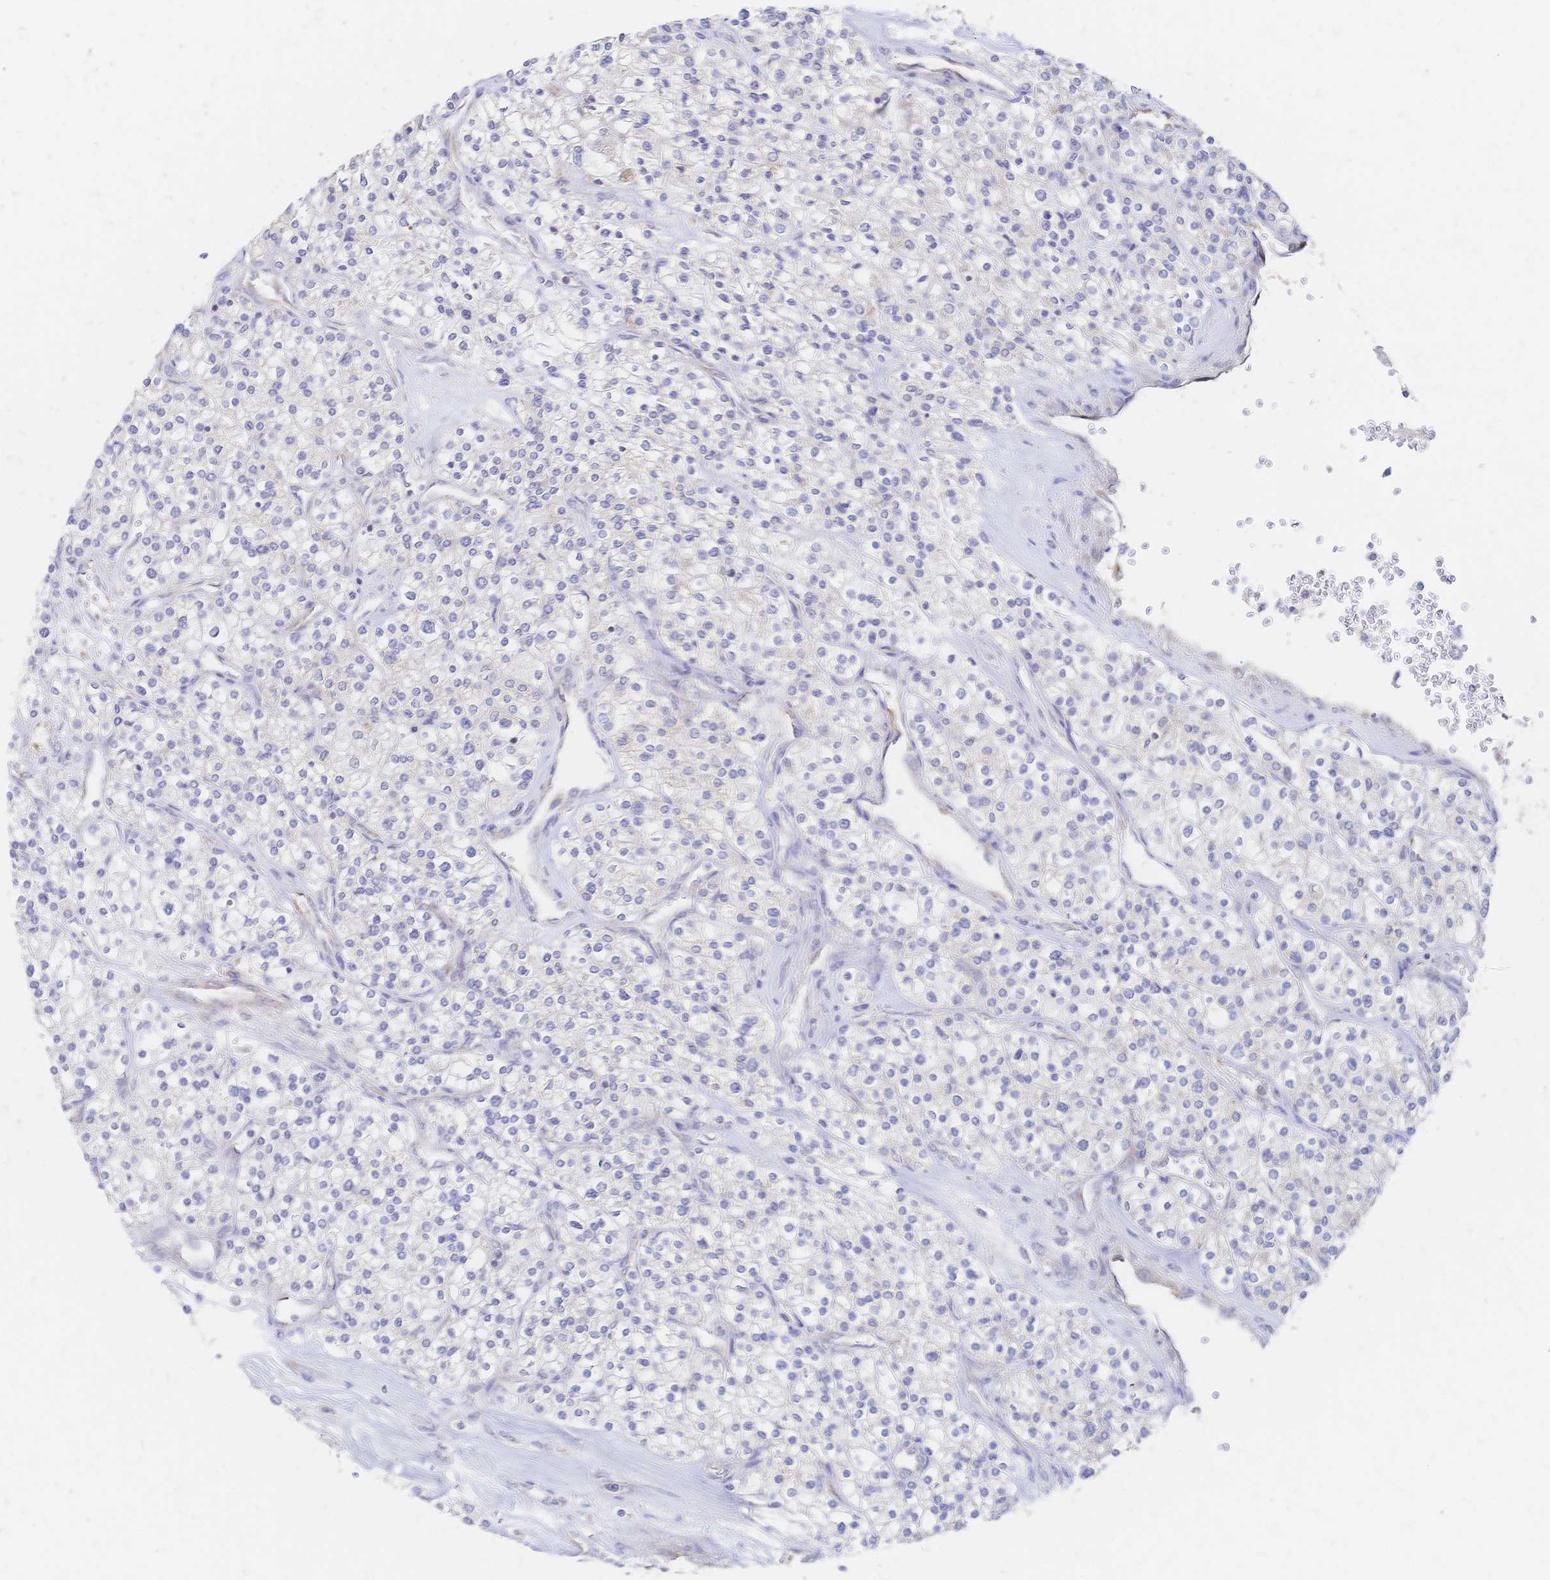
{"staining": {"intensity": "negative", "quantity": "none", "location": "none"}, "tissue": "renal cancer", "cell_type": "Tumor cells", "image_type": "cancer", "snomed": [{"axis": "morphology", "description": "Adenocarcinoma, NOS"}, {"axis": "topography", "description": "Kidney"}], "caption": "A micrograph of human renal adenocarcinoma is negative for staining in tumor cells.", "gene": "VWC2L", "patient": {"sex": "male", "age": 80}}